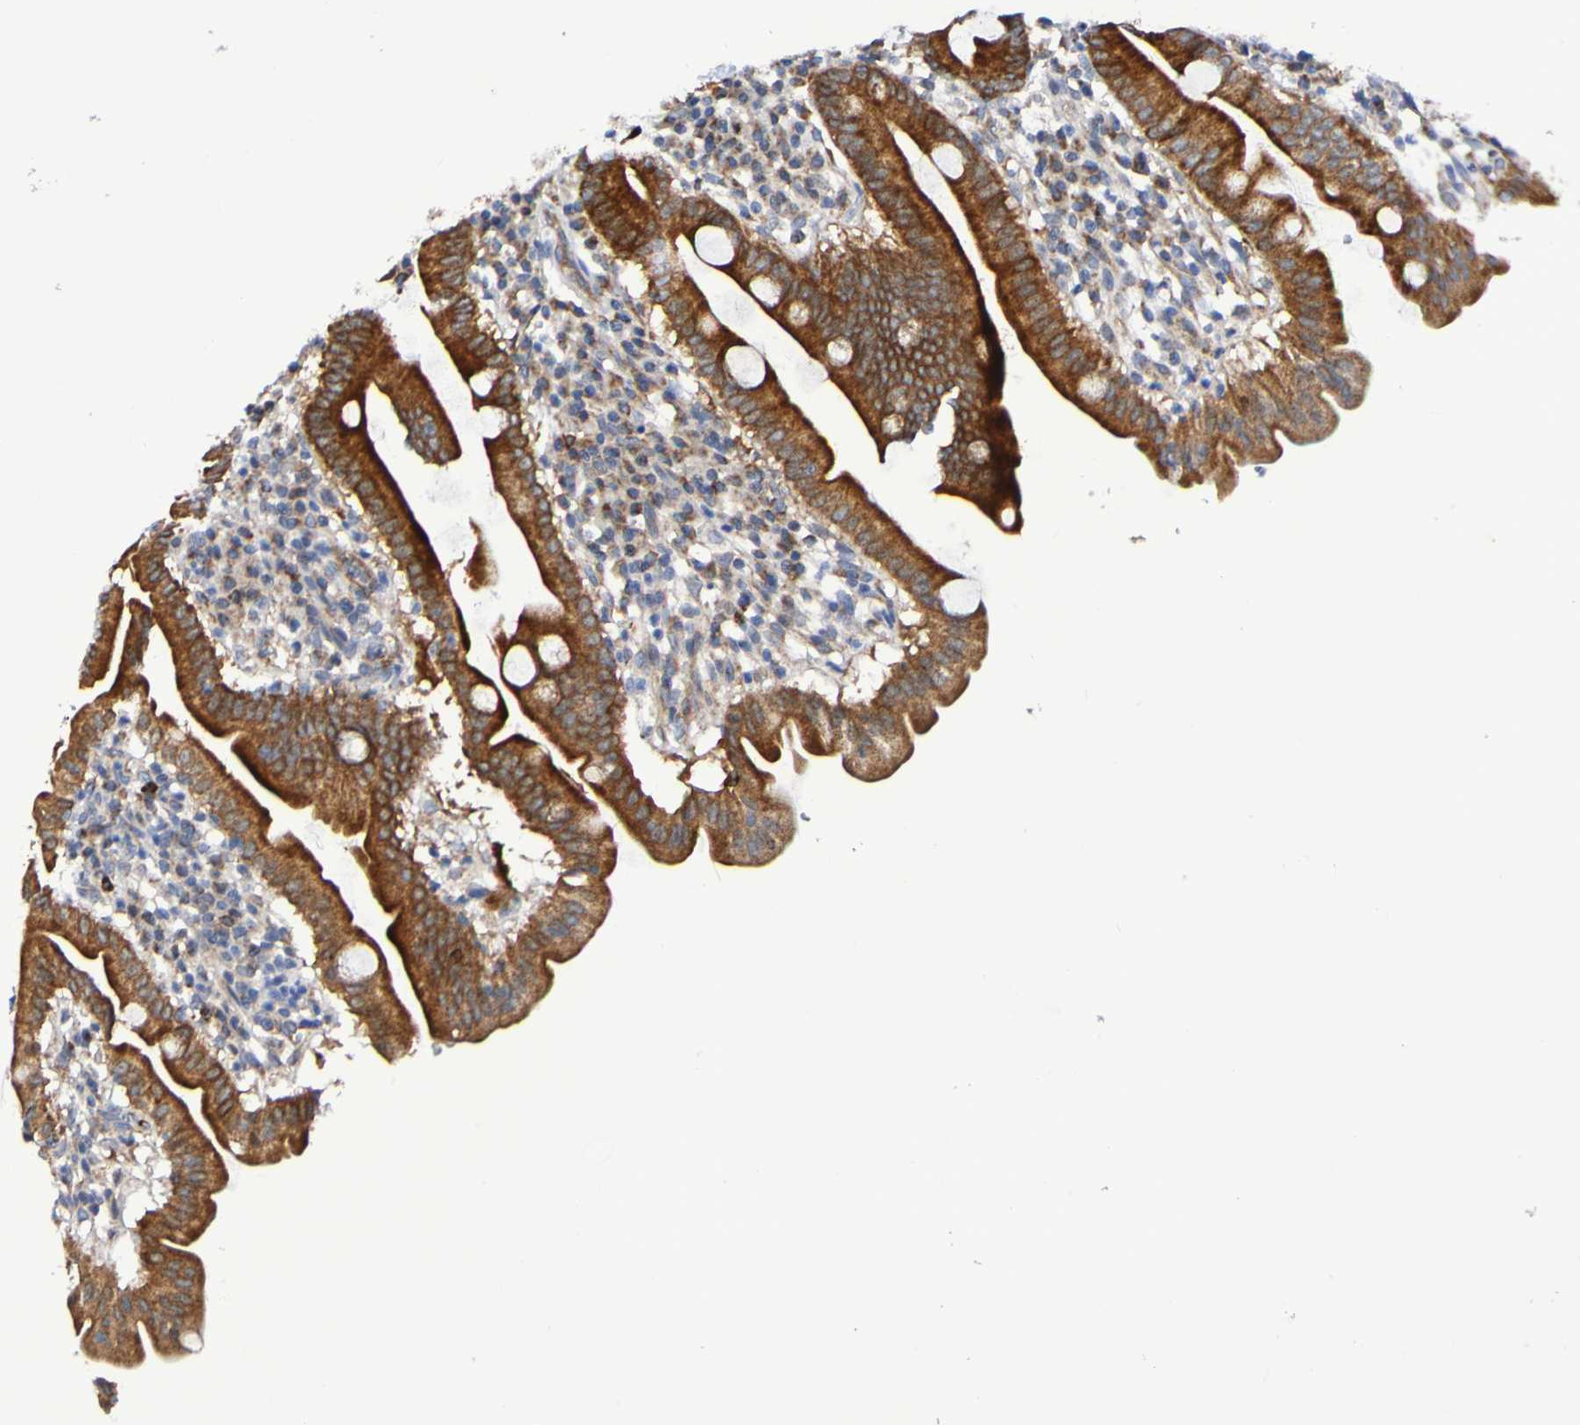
{"staining": {"intensity": "strong", "quantity": ">75%", "location": "cytoplasmic/membranous"}, "tissue": "duodenum", "cell_type": "Glandular cells", "image_type": "normal", "snomed": [{"axis": "morphology", "description": "Normal tissue, NOS"}, {"axis": "topography", "description": "Duodenum"}], "caption": "Normal duodenum shows strong cytoplasmic/membranous staining in approximately >75% of glandular cells The protein of interest is shown in brown color, while the nuclei are stained blue..", "gene": "GJB1", "patient": {"sex": "male", "age": 50}}